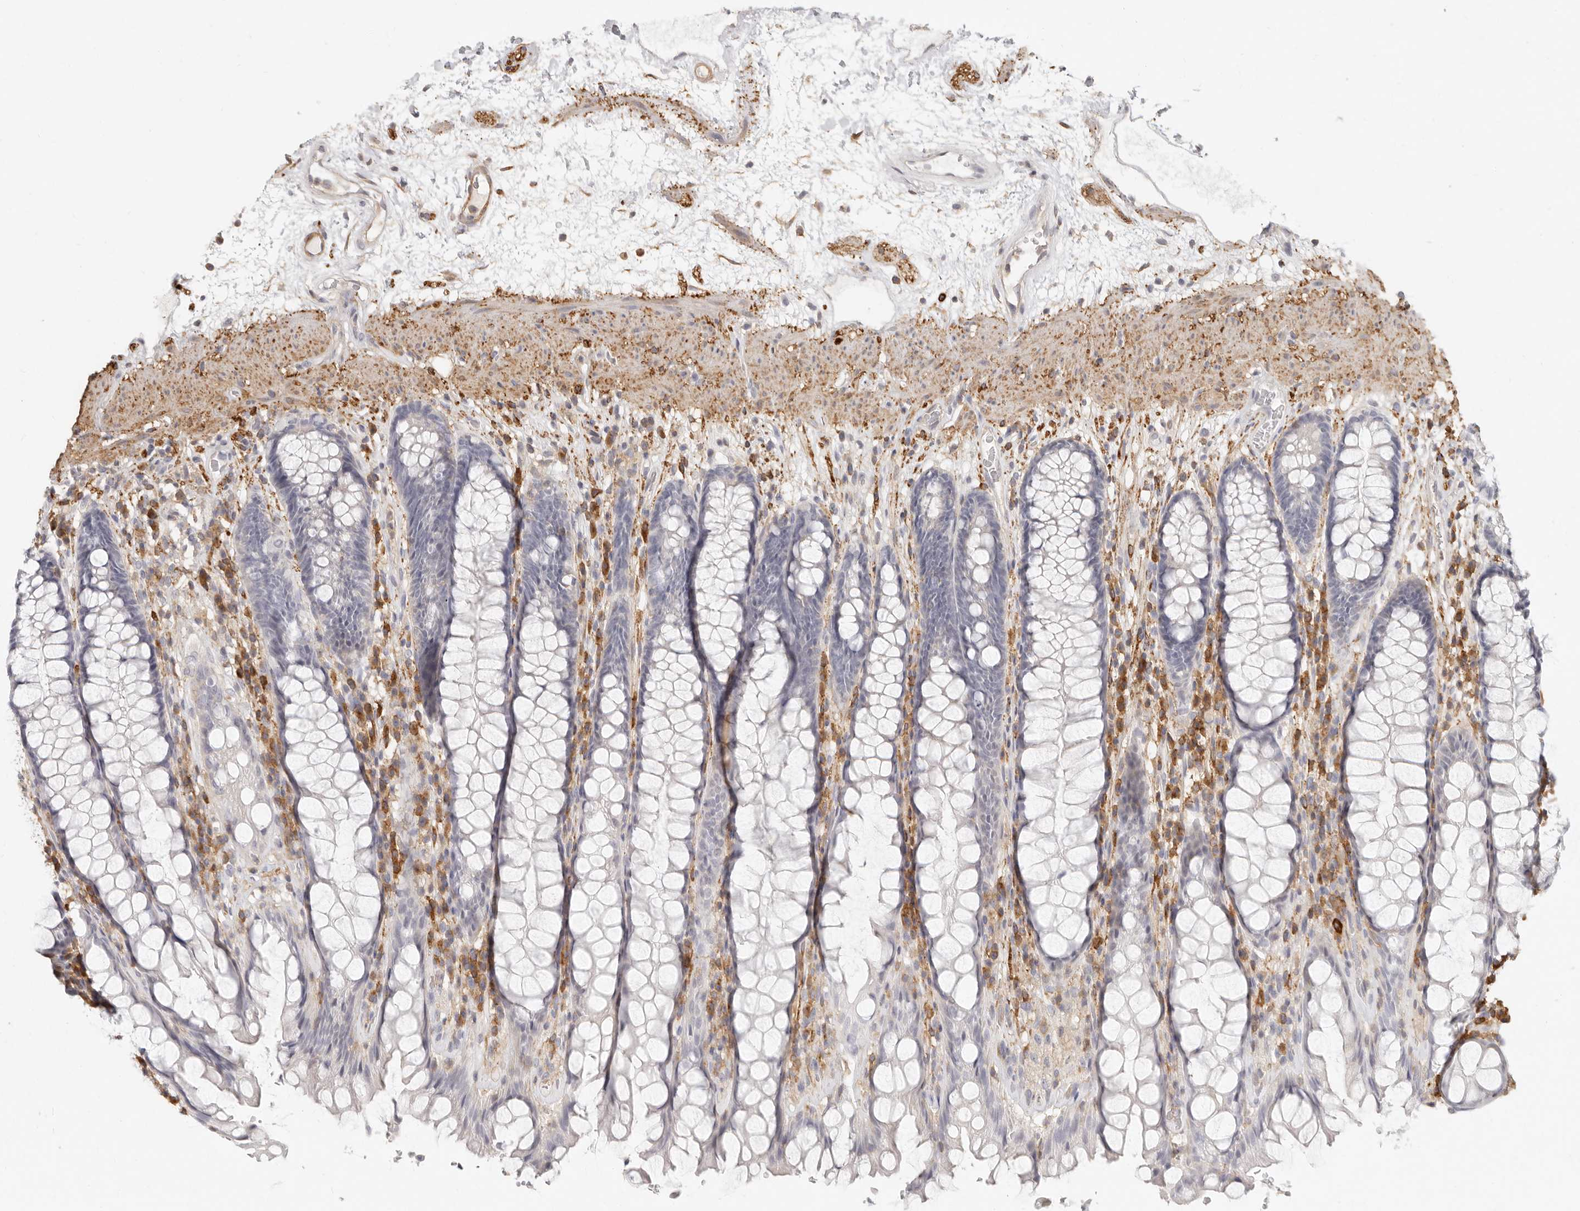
{"staining": {"intensity": "negative", "quantity": "none", "location": "none"}, "tissue": "rectum", "cell_type": "Glandular cells", "image_type": "normal", "snomed": [{"axis": "morphology", "description": "Normal tissue, NOS"}, {"axis": "topography", "description": "Rectum"}], "caption": "IHC histopathology image of benign rectum stained for a protein (brown), which exhibits no expression in glandular cells. (Immunohistochemistry (ihc), brightfield microscopy, high magnification).", "gene": "NIBAN1", "patient": {"sex": "male", "age": 64}}